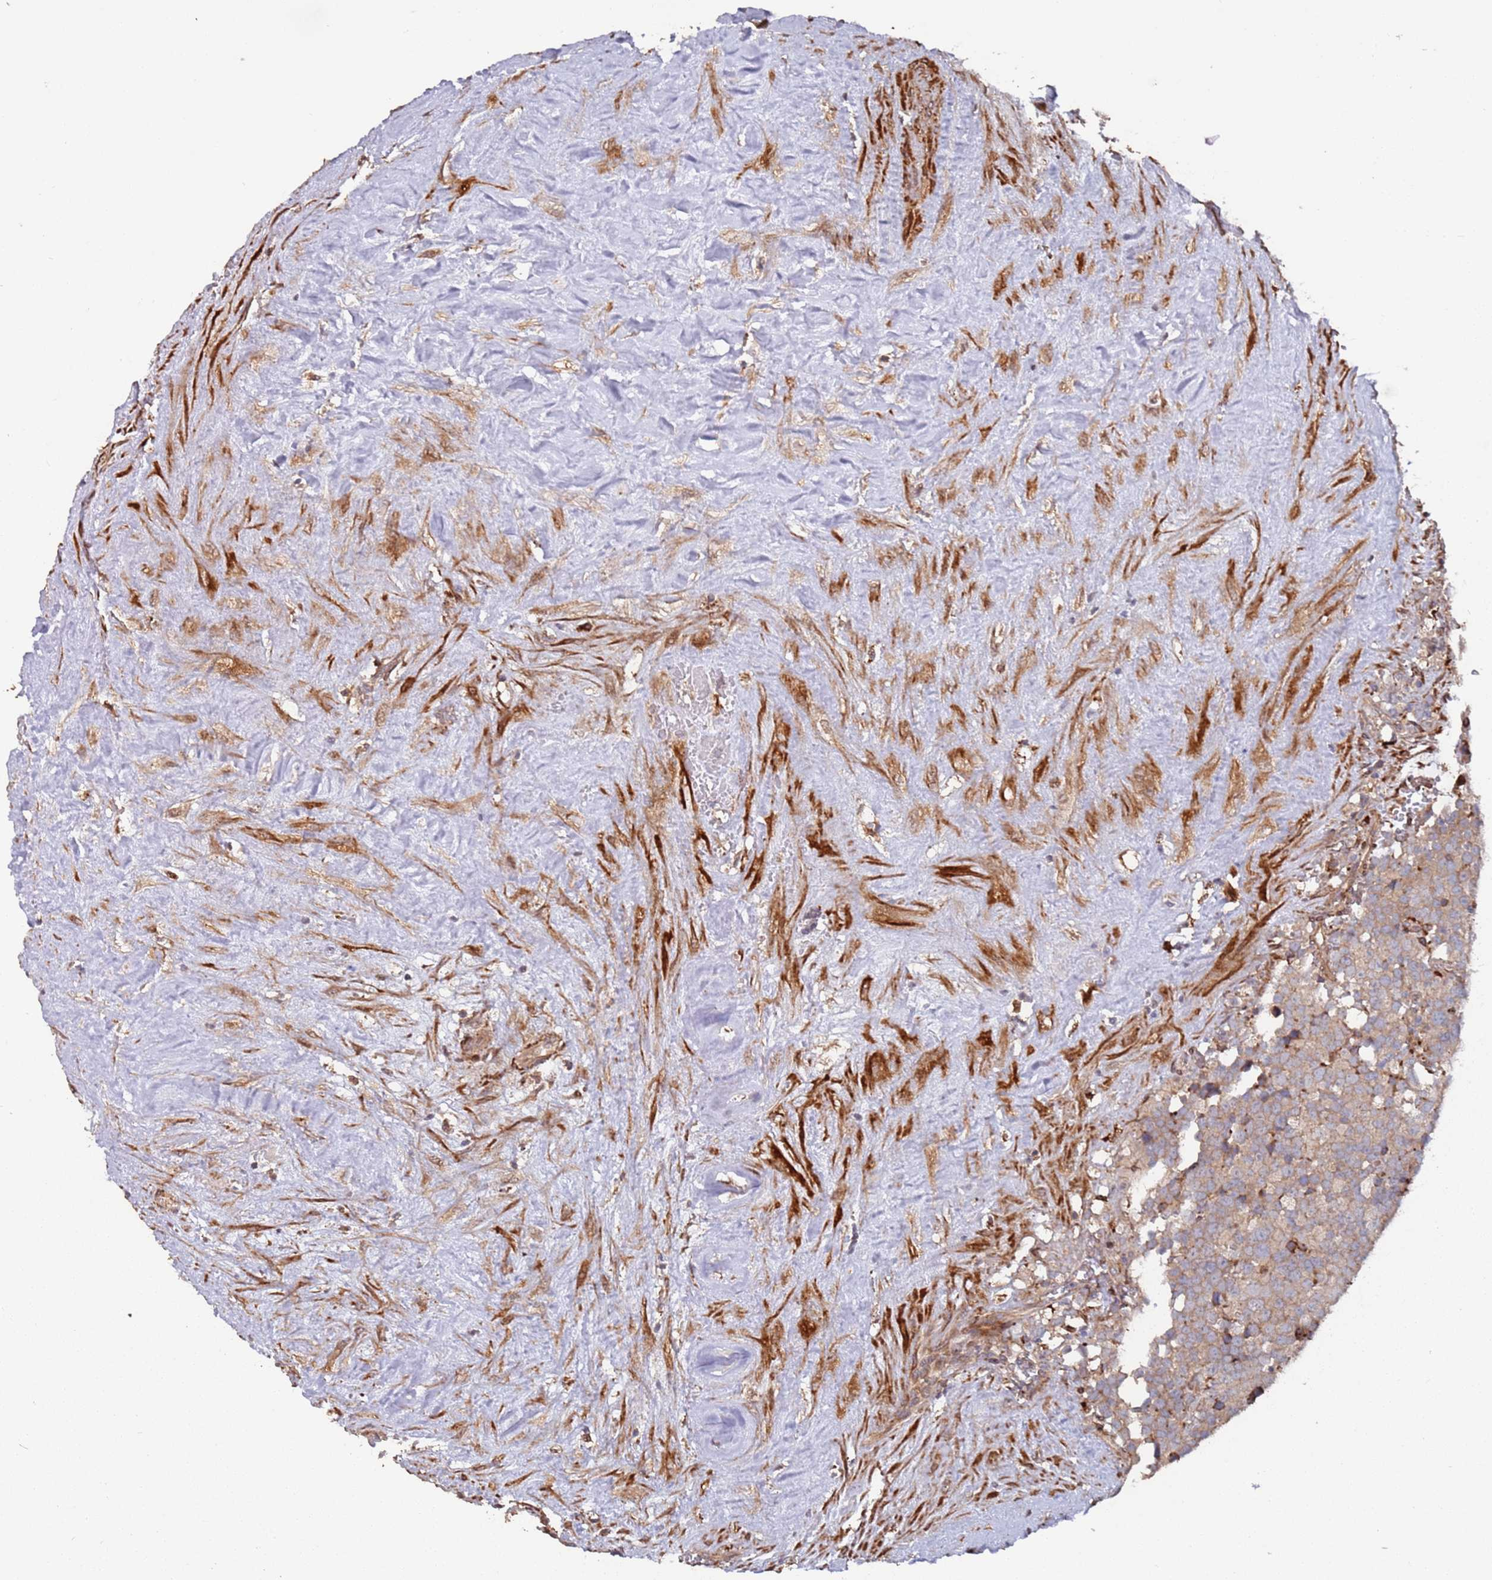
{"staining": {"intensity": "moderate", "quantity": ">75%", "location": "cytoplasmic/membranous"}, "tissue": "testis cancer", "cell_type": "Tumor cells", "image_type": "cancer", "snomed": [{"axis": "morphology", "description": "Seminoma, NOS"}, {"axis": "topography", "description": "Testis"}], "caption": "Seminoma (testis) stained for a protein displays moderate cytoplasmic/membranous positivity in tumor cells.", "gene": "LACC1", "patient": {"sex": "male", "age": 71}}